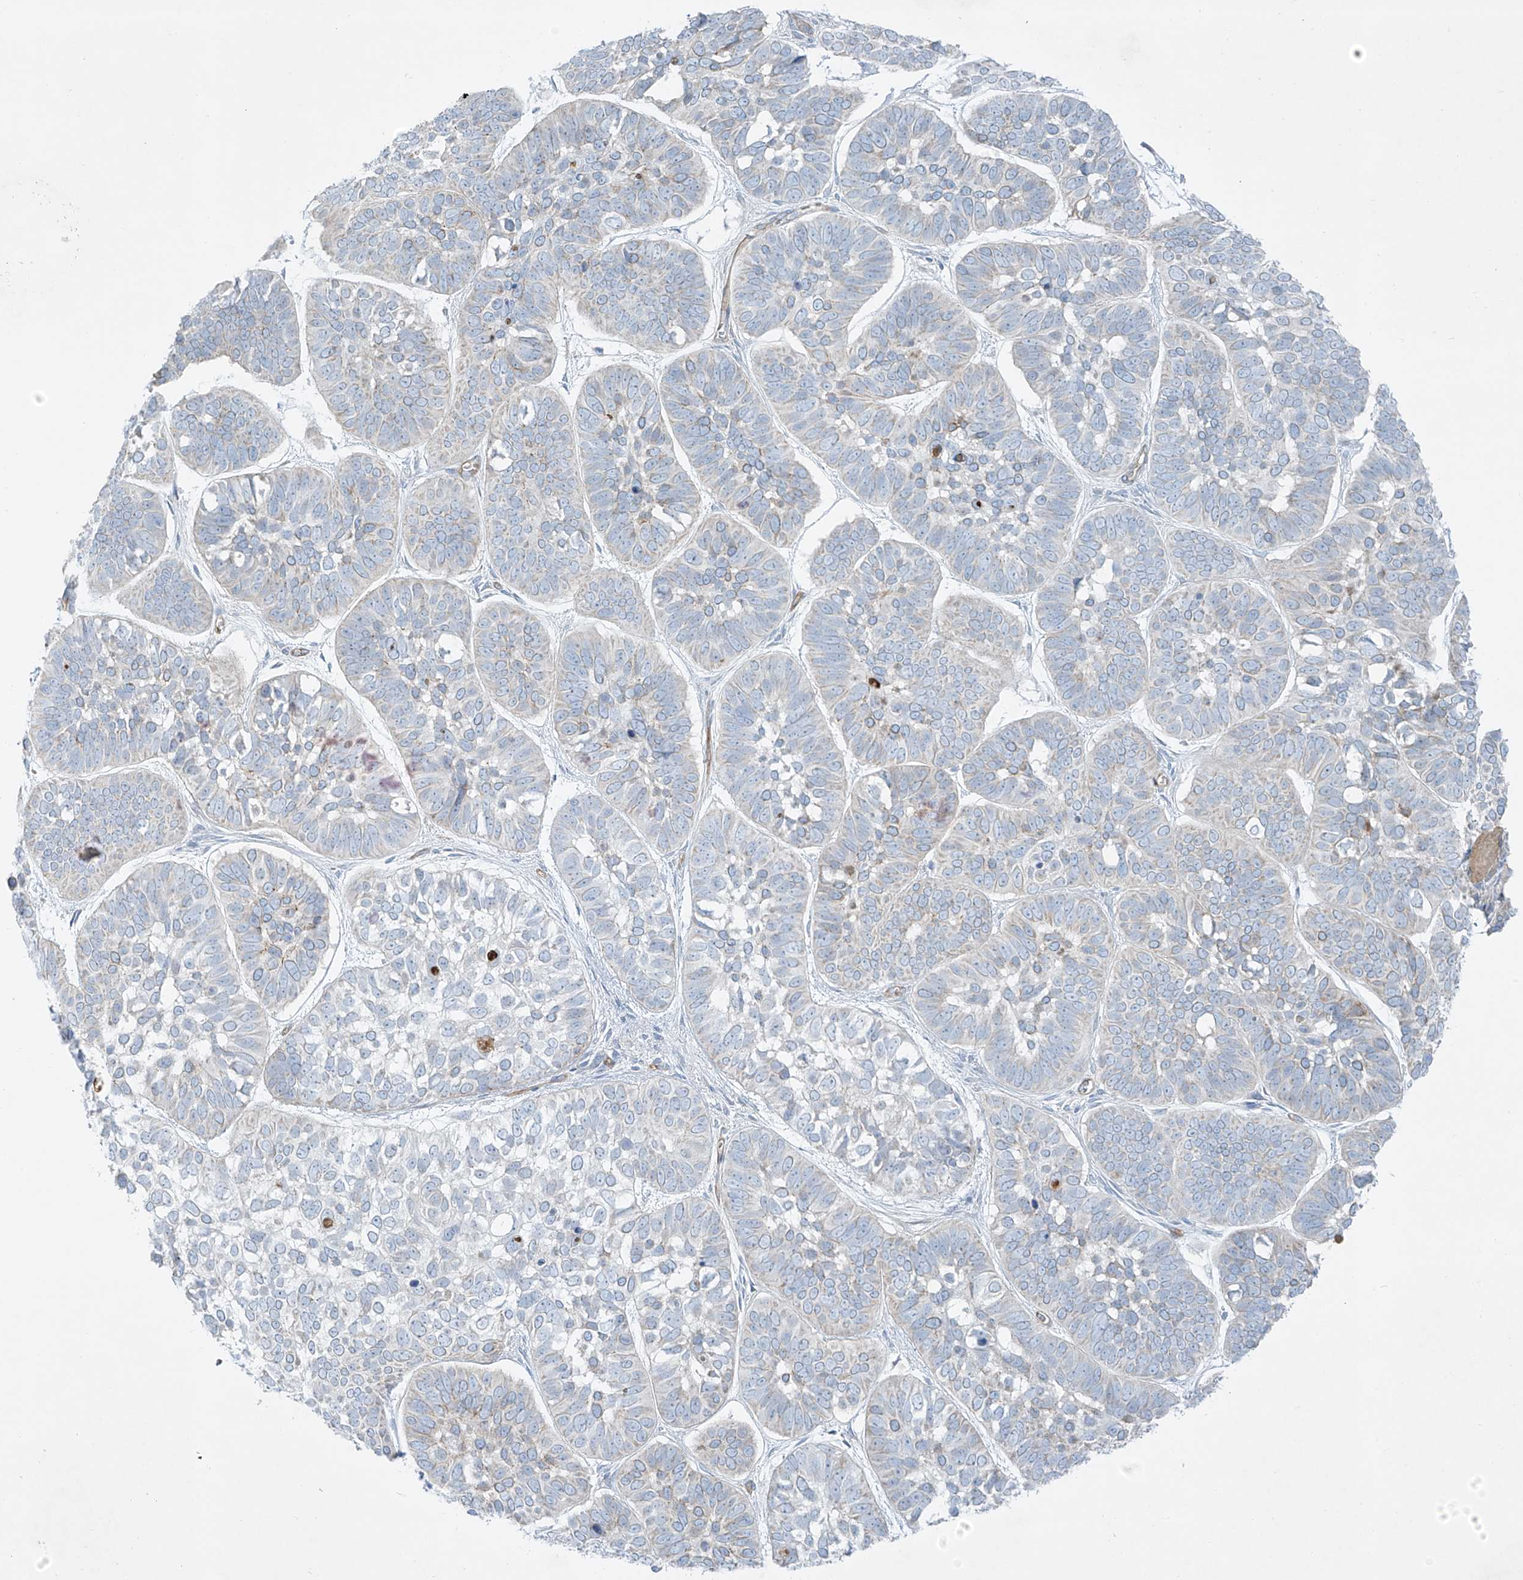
{"staining": {"intensity": "negative", "quantity": "none", "location": "none"}, "tissue": "skin cancer", "cell_type": "Tumor cells", "image_type": "cancer", "snomed": [{"axis": "morphology", "description": "Basal cell carcinoma"}, {"axis": "topography", "description": "Skin"}], "caption": "This is an immunohistochemistry photomicrograph of basal cell carcinoma (skin). There is no expression in tumor cells.", "gene": "VAMP5", "patient": {"sex": "male", "age": 62}}